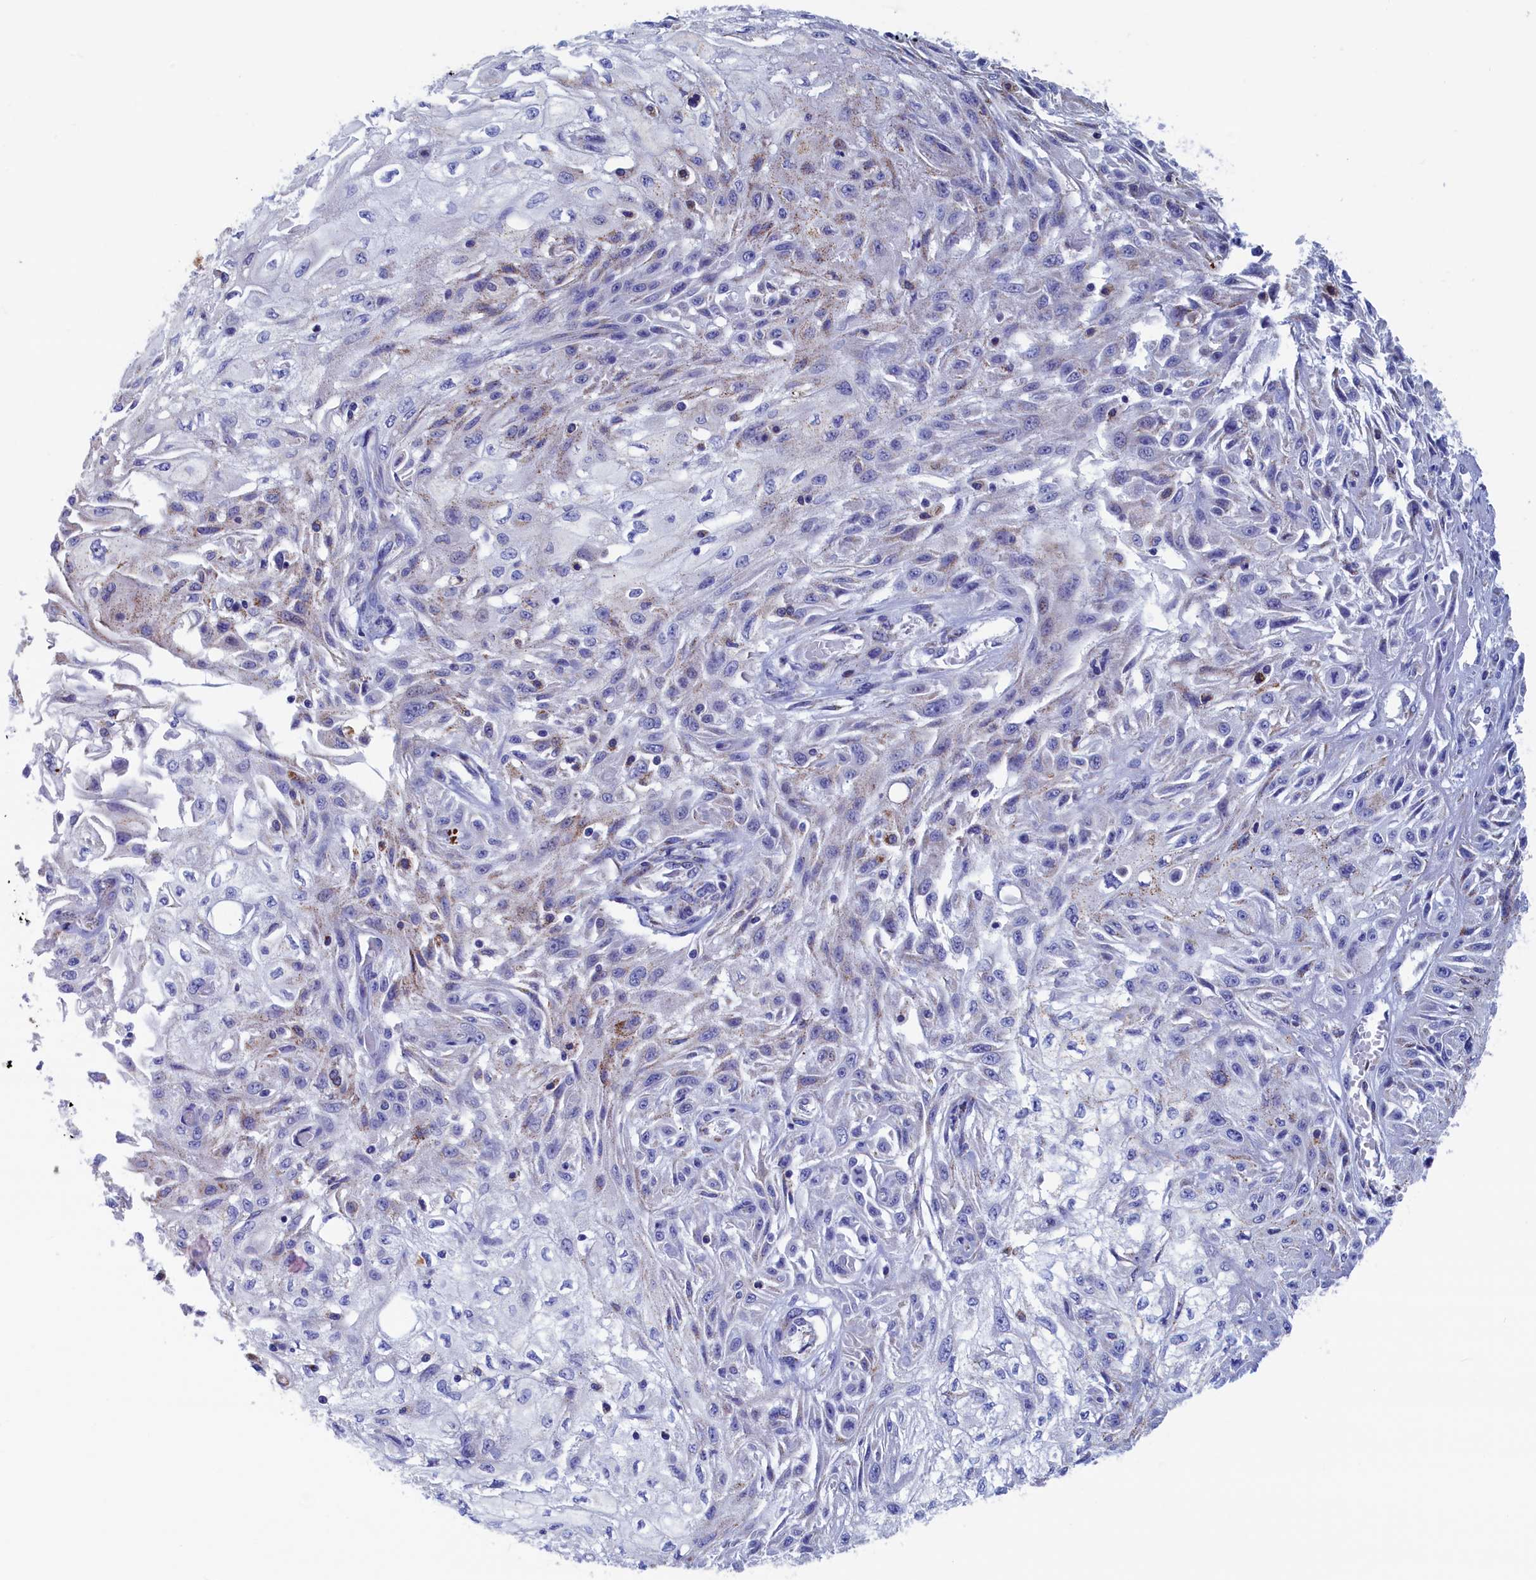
{"staining": {"intensity": "weak", "quantity": "<25%", "location": "cytoplasmic/membranous"}, "tissue": "skin cancer", "cell_type": "Tumor cells", "image_type": "cancer", "snomed": [{"axis": "morphology", "description": "Squamous cell carcinoma, NOS"}, {"axis": "morphology", "description": "Squamous cell carcinoma, metastatic, NOS"}, {"axis": "topography", "description": "Skin"}, {"axis": "topography", "description": "Lymph node"}], "caption": "DAB immunohistochemical staining of human skin cancer reveals no significant staining in tumor cells. The staining is performed using DAB brown chromogen with nuclei counter-stained in using hematoxylin.", "gene": "WDR83", "patient": {"sex": "male", "age": 75}}